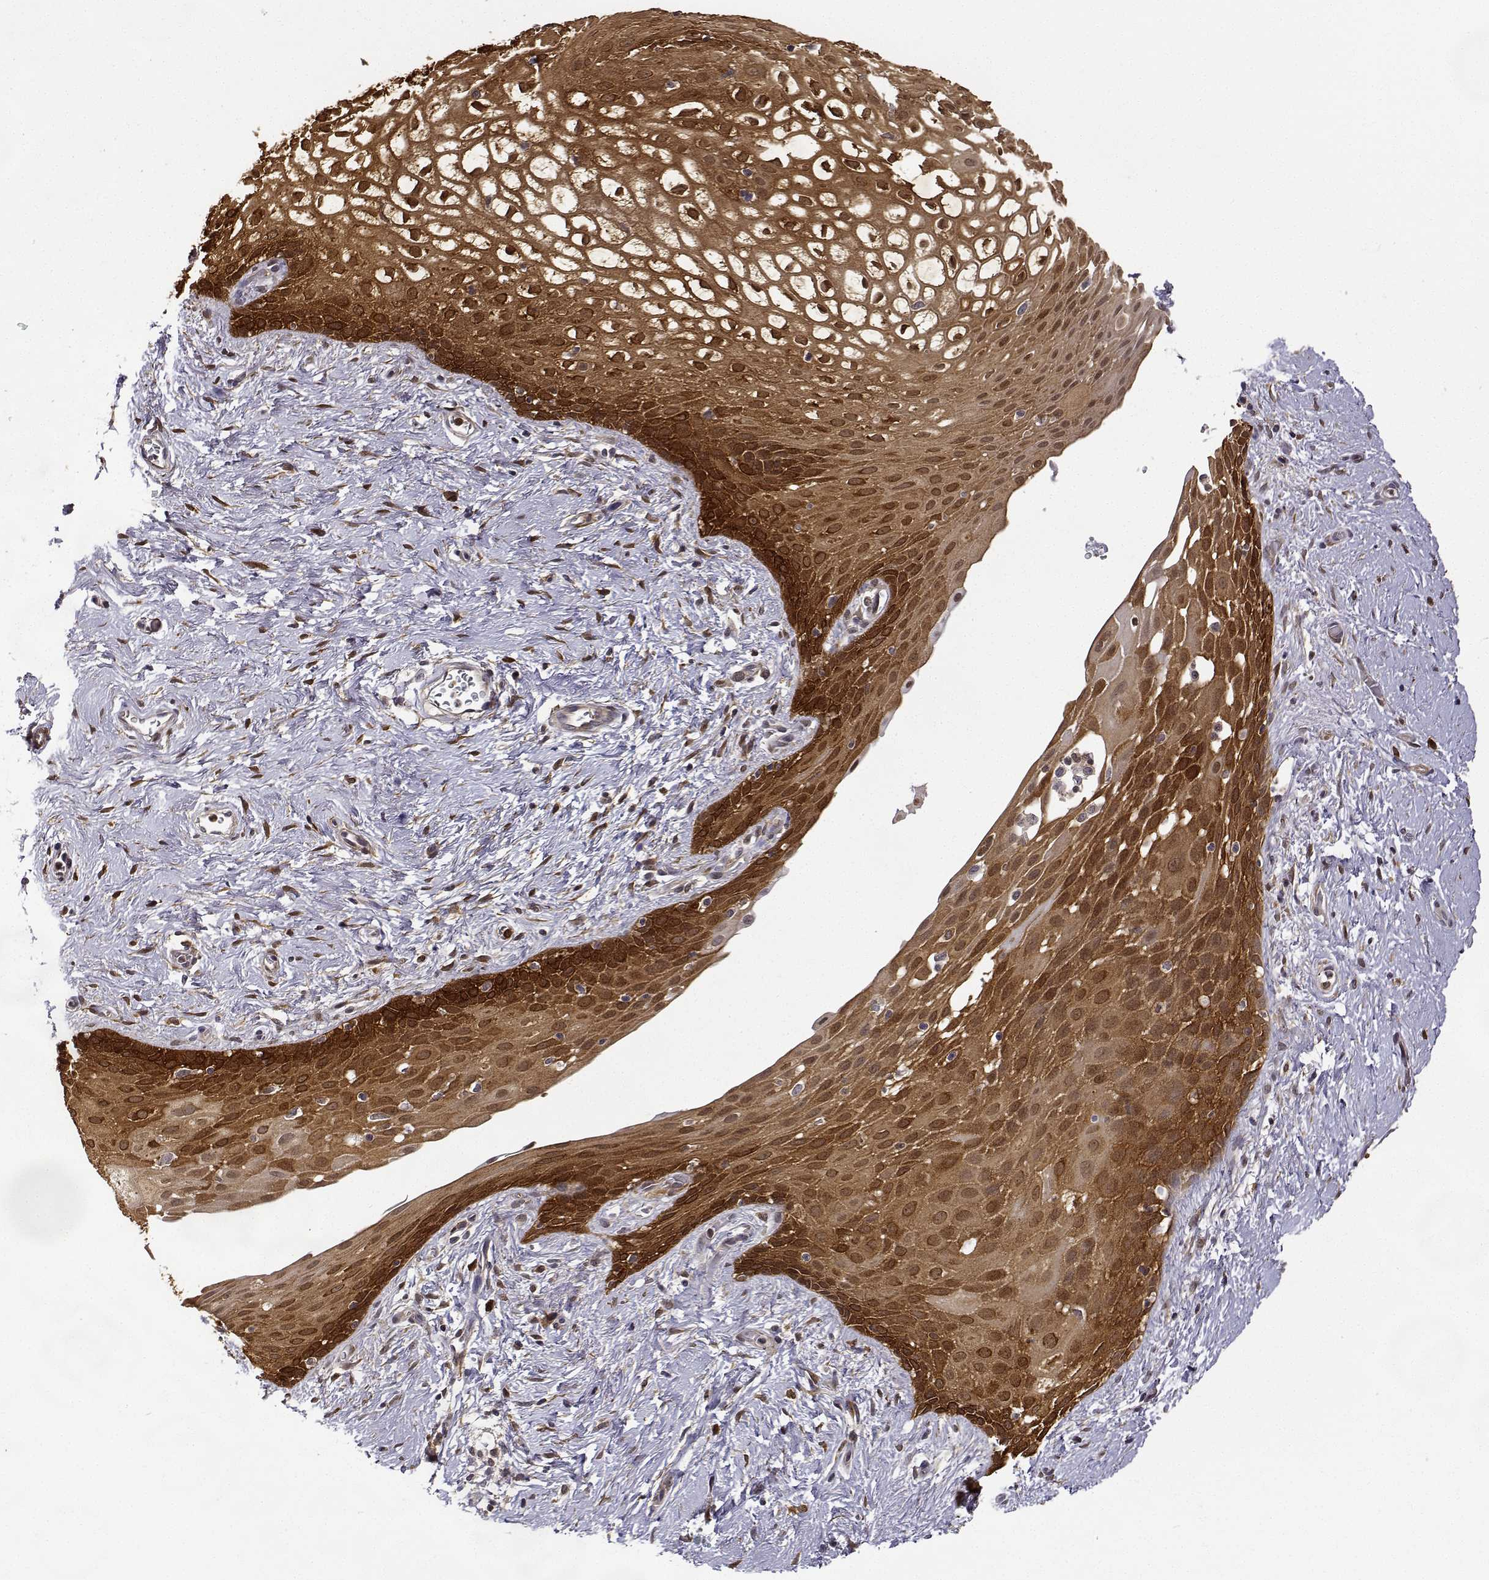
{"staining": {"intensity": "strong", "quantity": ">75%", "location": "cytoplasmic/membranous,nuclear"}, "tissue": "skin", "cell_type": "Epidermal cells", "image_type": "normal", "snomed": [{"axis": "morphology", "description": "Normal tissue, NOS"}, {"axis": "topography", "description": "Anal"}], "caption": "Epidermal cells show high levels of strong cytoplasmic/membranous,nuclear positivity in approximately >75% of cells in benign human skin.", "gene": "PHGDH", "patient": {"sex": "female", "age": 46}}